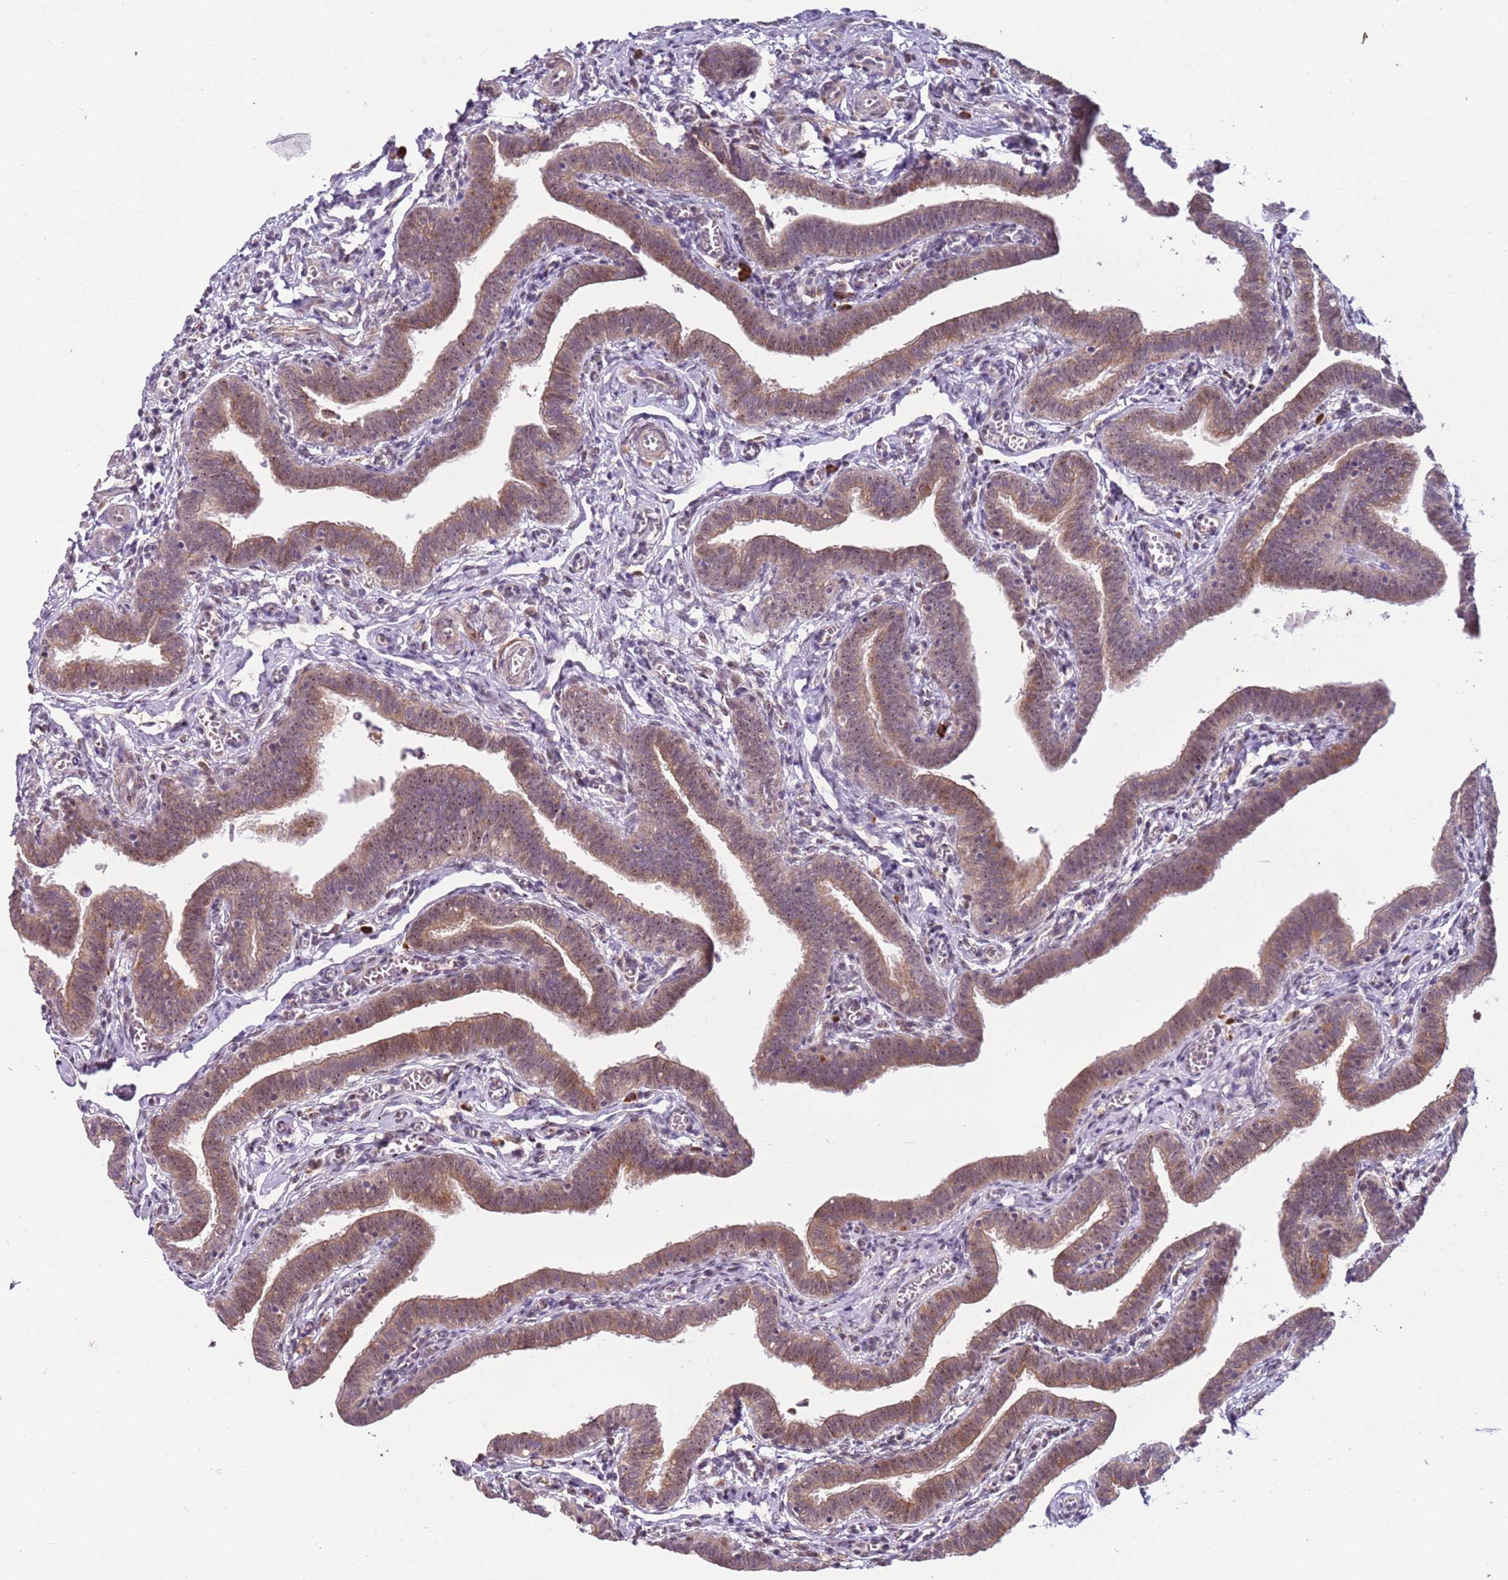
{"staining": {"intensity": "moderate", "quantity": ">75%", "location": "cytoplasmic/membranous,nuclear"}, "tissue": "fallopian tube", "cell_type": "Glandular cells", "image_type": "normal", "snomed": [{"axis": "morphology", "description": "Normal tissue, NOS"}, {"axis": "topography", "description": "Fallopian tube"}], "caption": "Immunohistochemistry image of benign fallopian tube stained for a protein (brown), which reveals medium levels of moderate cytoplasmic/membranous,nuclear staining in about >75% of glandular cells.", "gene": "UCMA", "patient": {"sex": "female", "age": 36}}